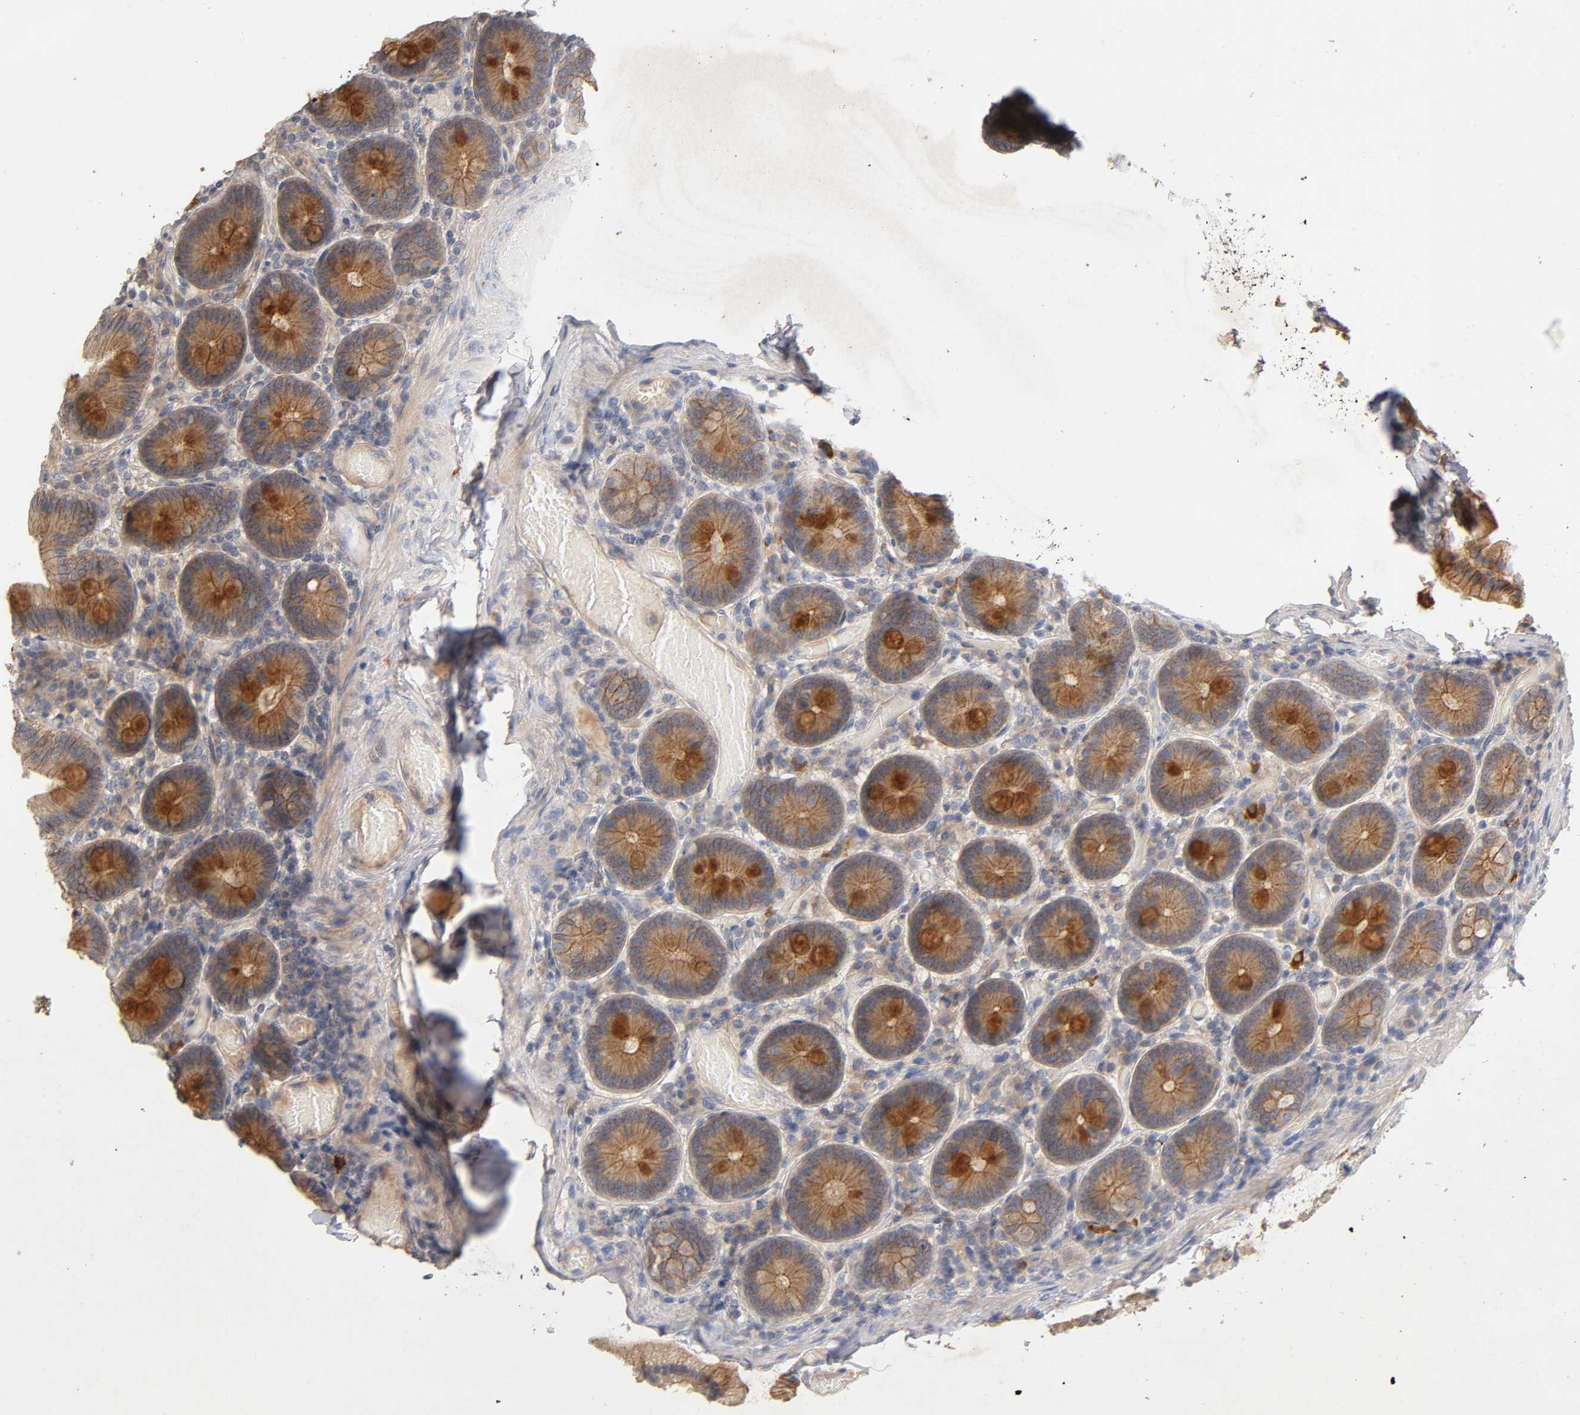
{"staining": {"intensity": "strong", "quantity": ">75%", "location": "cytoplasmic/membranous"}, "tissue": "duodenum", "cell_type": "Glandular cells", "image_type": "normal", "snomed": [{"axis": "morphology", "description": "Normal tissue, NOS"}, {"axis": "topography", "description": "Duodenum"}], "caption": "A photomicrograph of duodenum stained for a protein shows strong cytoplasmic/membranous brown staining in glandular cells.", "gene": "PDZD11", "patient": {"sex": "male", "age": 66}}